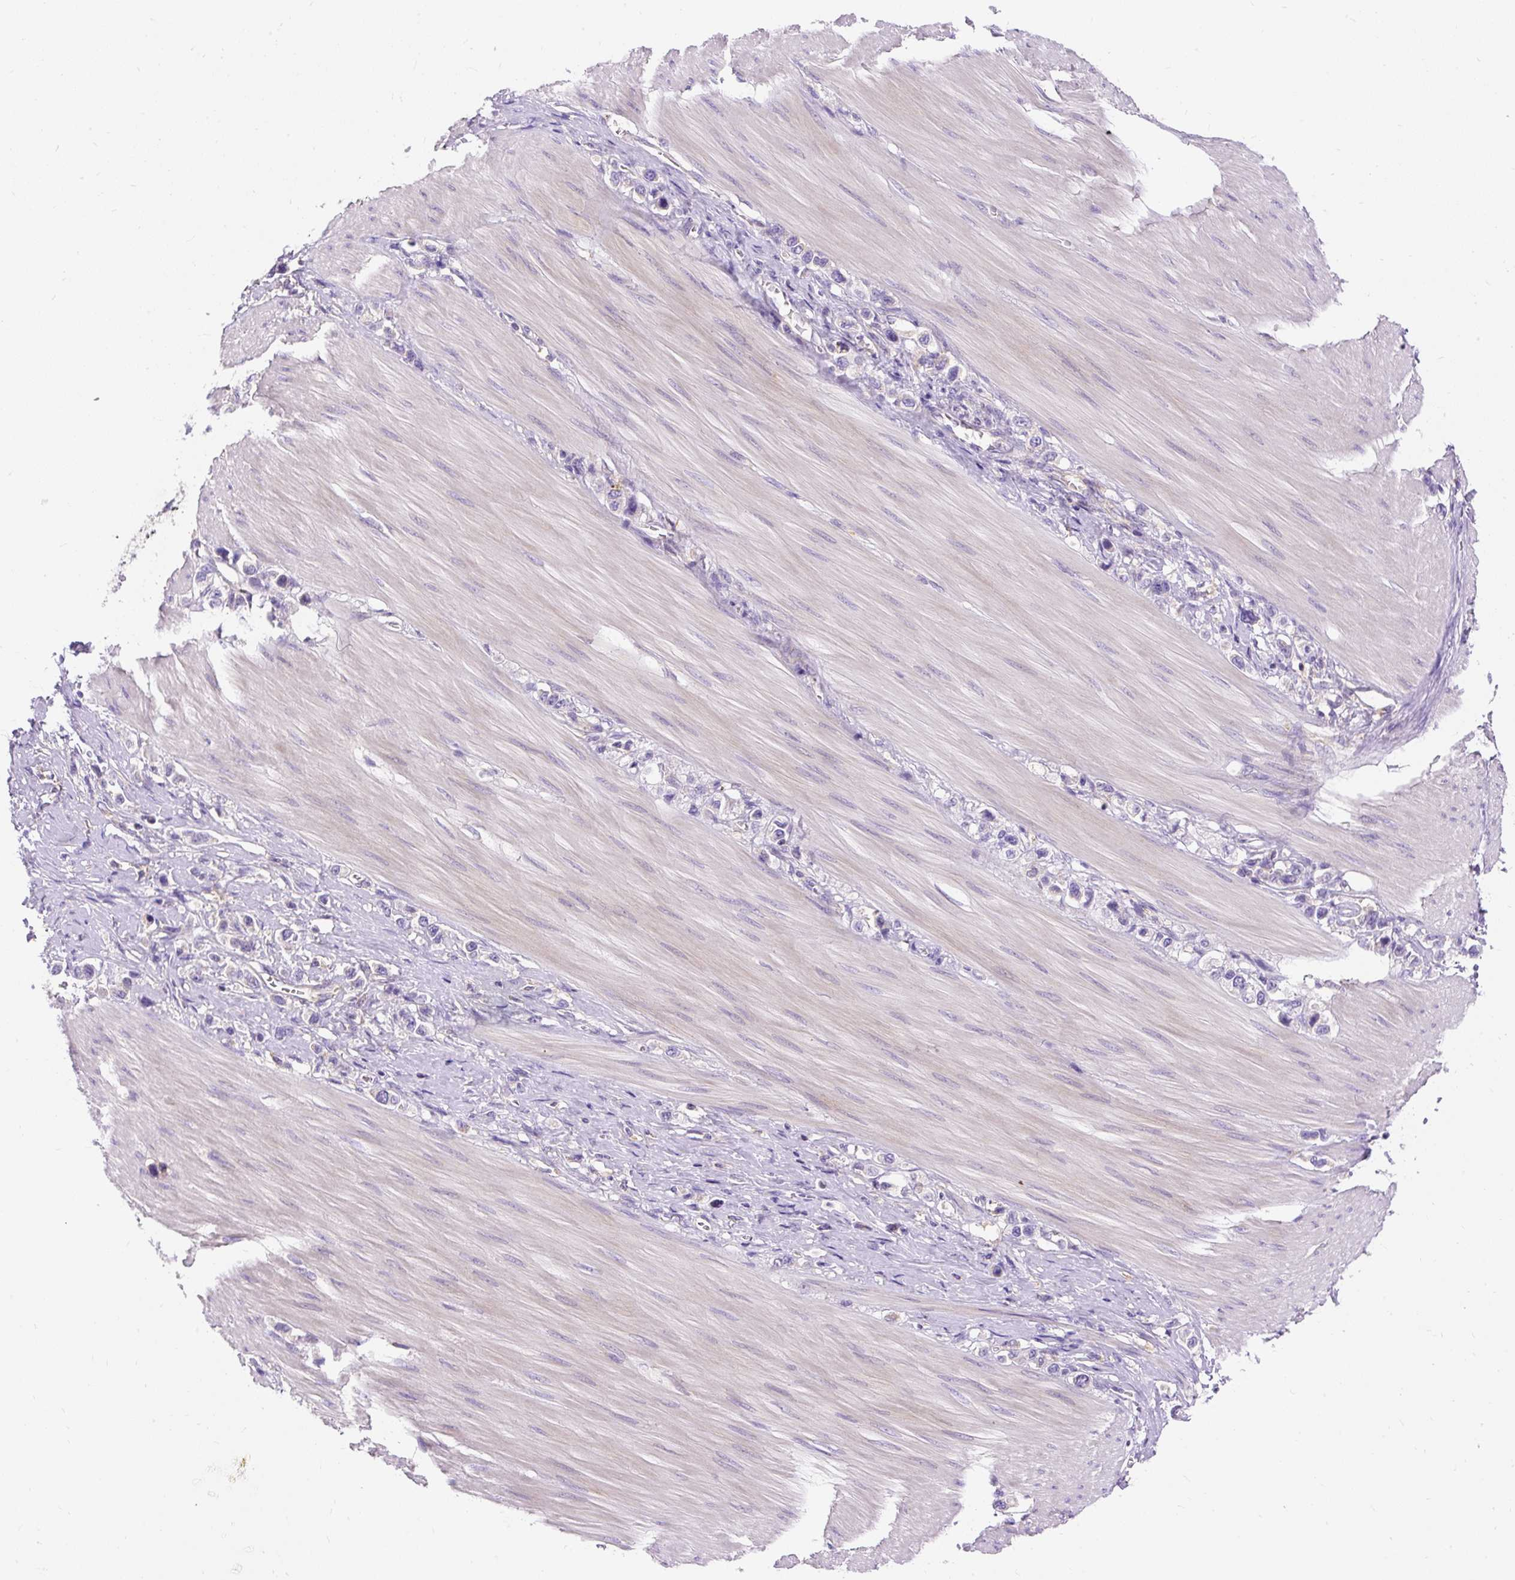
{"staining": {"intensity": "negative", "quantity": "none", "location": "none"}, "tissue": "stomach cancer", "cell_type": "Tumor cells", "image_type": "cancer", "snomed": [{"axis": "morphology", "description": "Adenocarcinoma, NOS"}, {"axis": "topography", "description": "Stomach"}], "caption": "Immunohistochemical staining of stomach cancer (adenocarcinoma) displays no significant positivity in tumor cells. The staining is performed using DAB brown chromogen with nuclei counter-stained in using hematoxylin.", "gene": "OR4K15", "patient": {"sex": "female", "age": 65}}